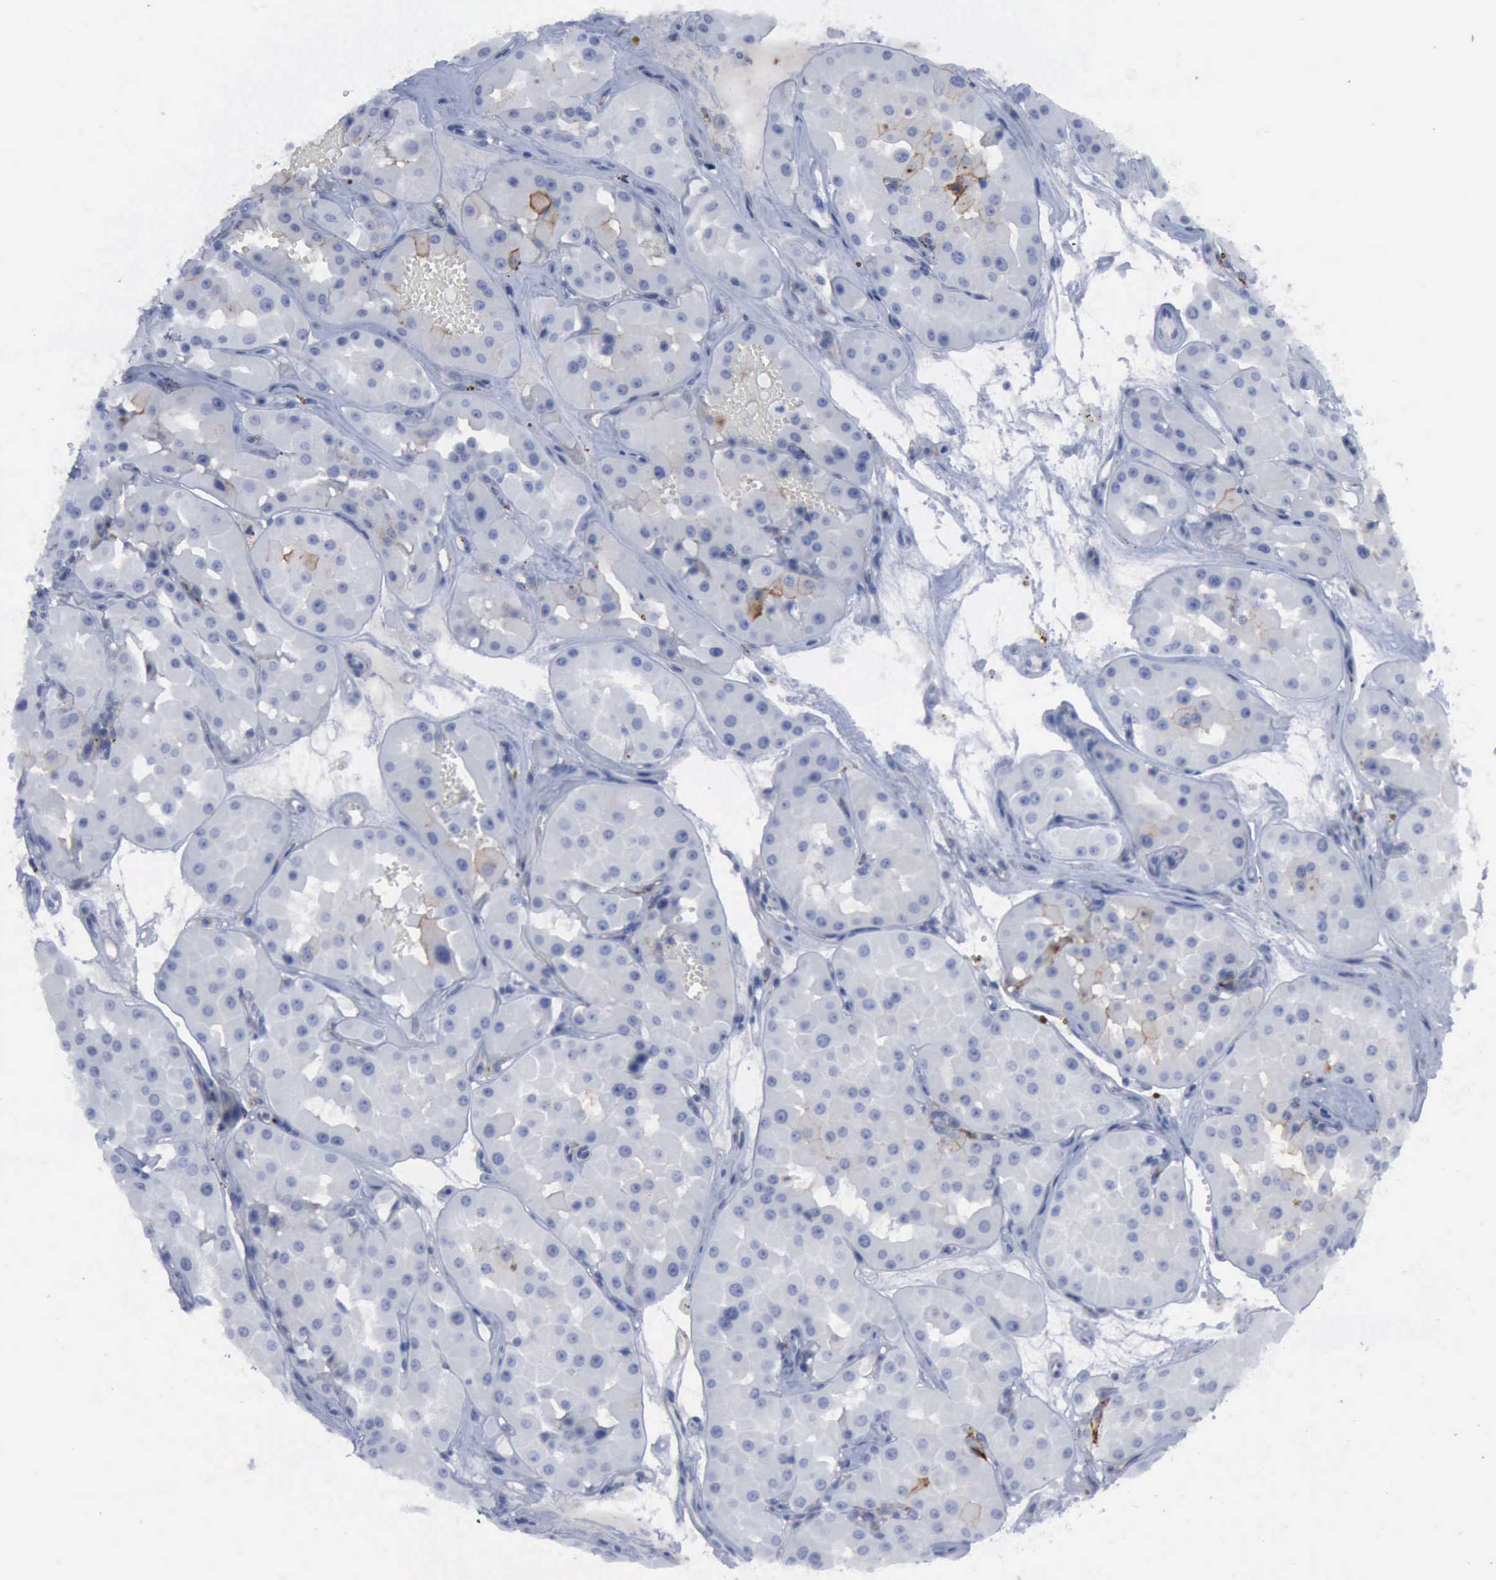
{"staining": {"intensity": "negative", "quantity": "none", "location": "none"}, "tissue": "renal cancer", "cell_type": "Tumor cells", "image_type": "cancer", "snomed": [{"axis": "morphology", "description": "Adenocarcinoma, uncertain malignant potential"}, {"axis": "topography", "description": "Kidney"}], "caption": "Tumor cells show no significant positivity in renal adenocarcinoma,  uncertain malignant potential. (DAB immunohistochemistry visualized using brightfield microscopy, high magnification).", "gene": "NGFR", "patient": {"sex": "male", "age": 63}}